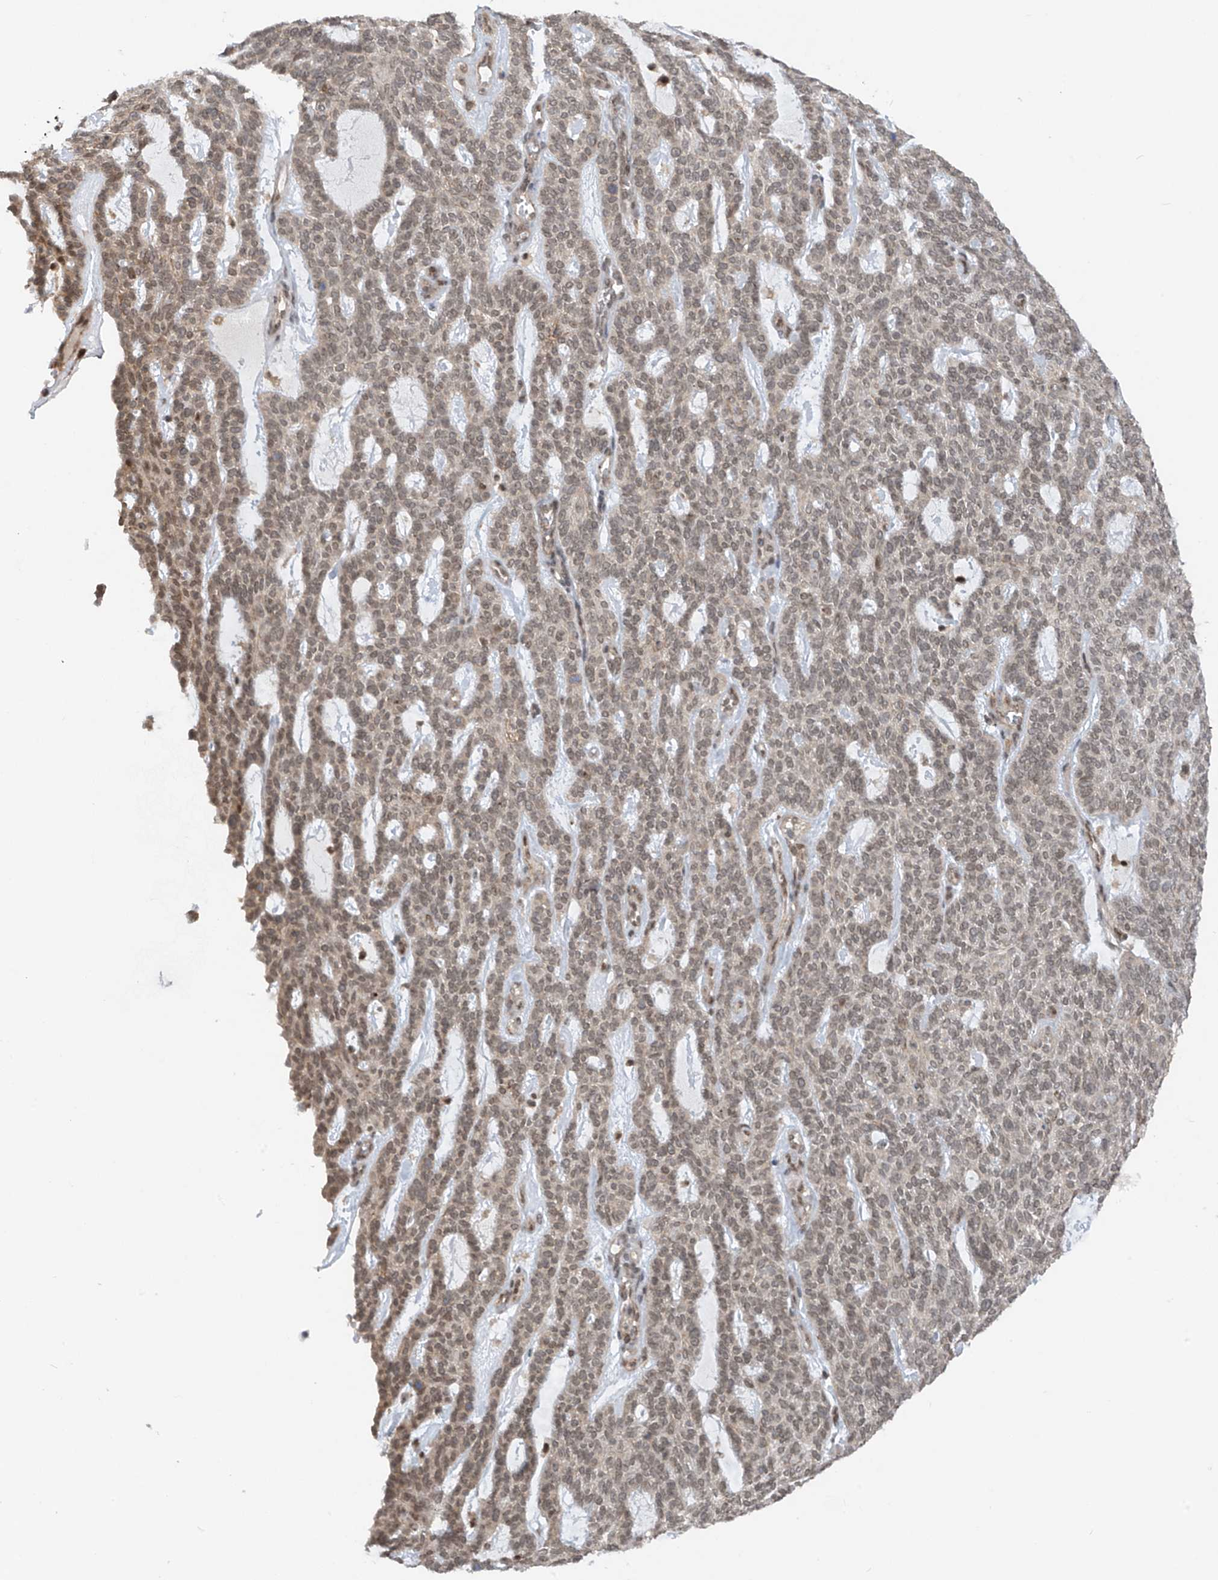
{"staining": {"intensity": "weak", "quantity": "<25%", "location": "nuclear"}, "tissue": "skin cancer", "cell_type": "Tumor cells", "image_type": "cancer", "snomed": [{"axis": "morphology", "description": "Squamous cell carcinoma, NOS"}, {"axis": "topography", "description": "Skin"}], "caption": "This is a micrograph of immunohistochemistry (IHC) staining of squamous cell carcinoma (skin), which shows no staining in tumor cells. Brightfield microscopy of immunohistochemistry (IHC) stained with DAB (brown) and hematoxylin (blue), captured at high magnification.", "gene": "REPIN1", "patient": {"sex": "female", "age": 90}}